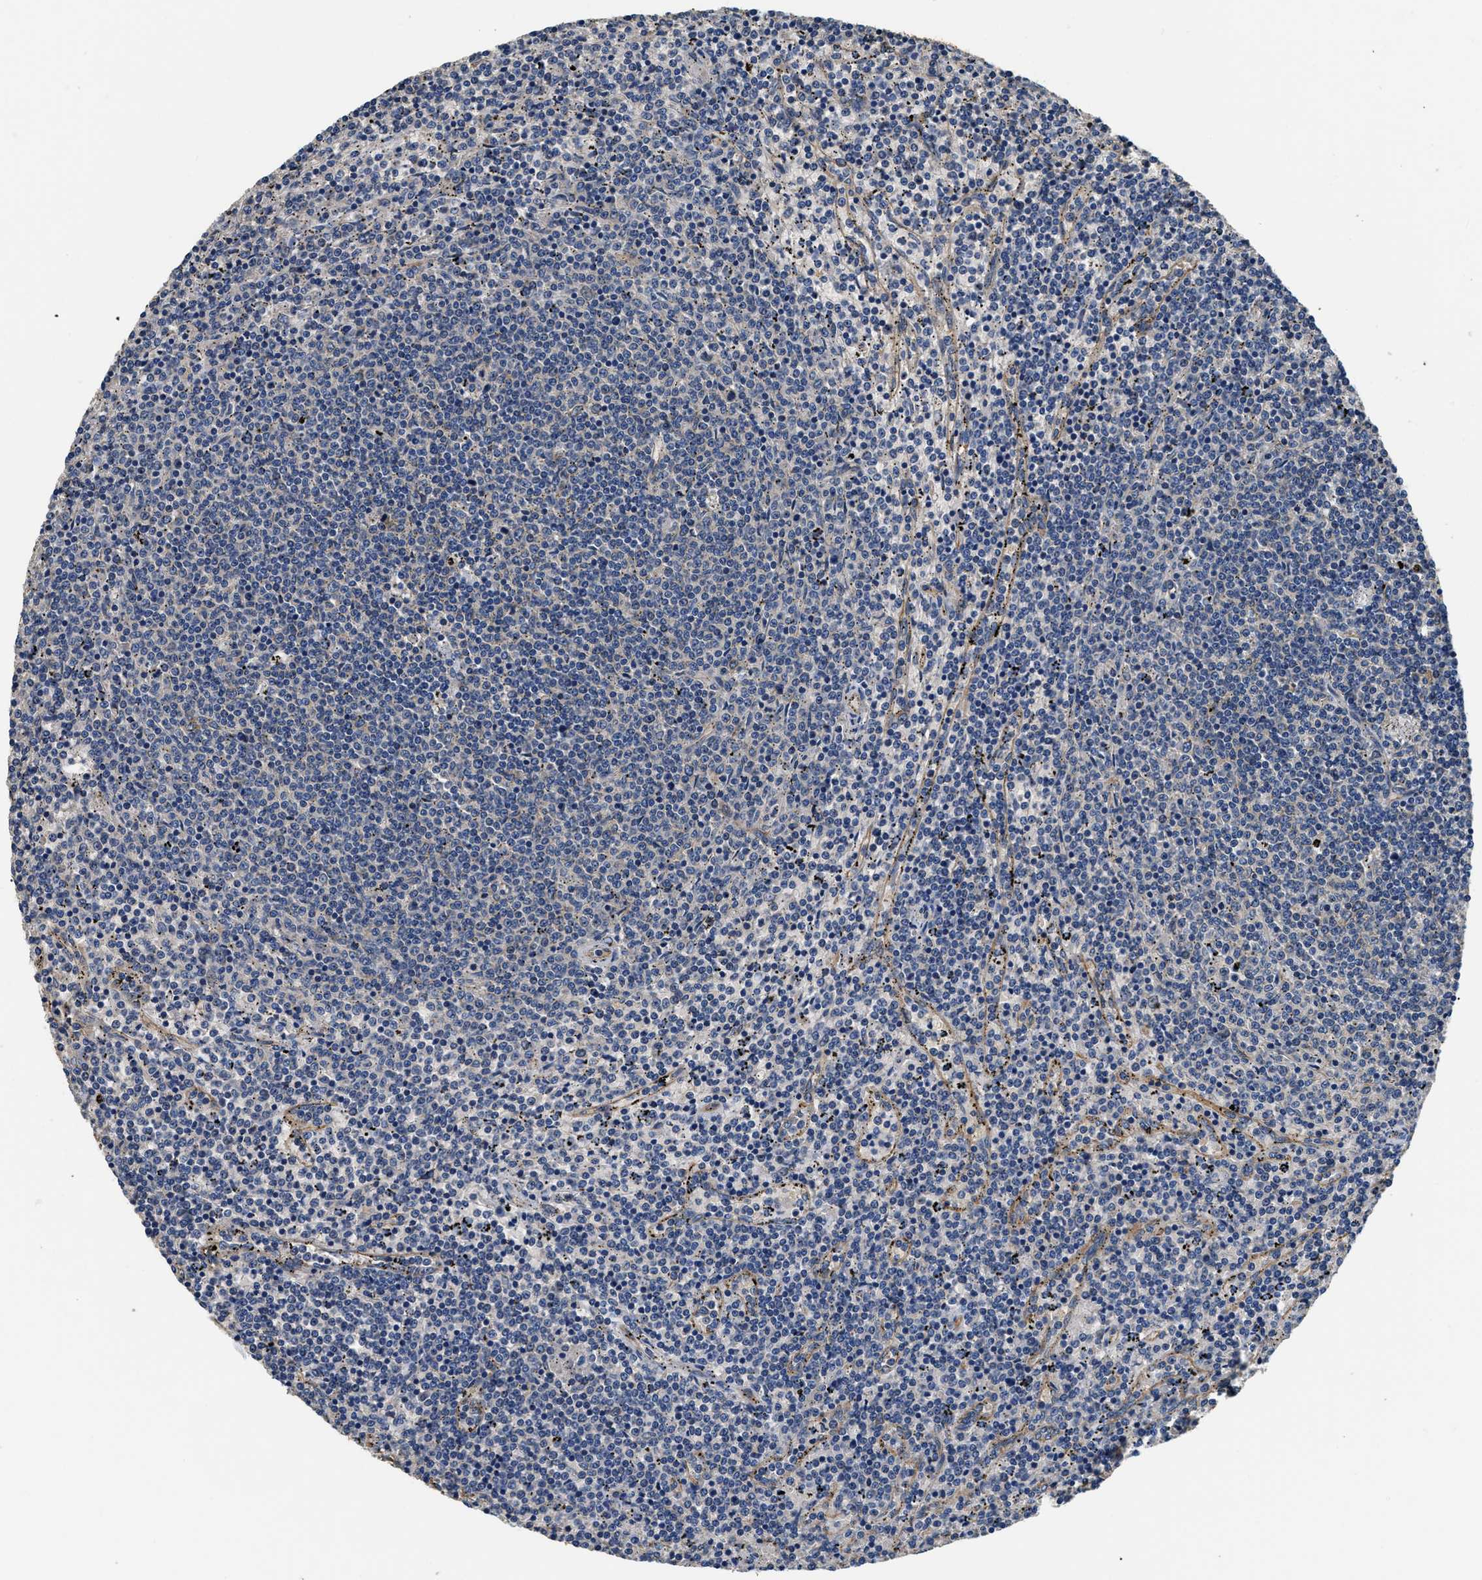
{"staining": {"intensity": "negative", "quantity": "none", "location": "none"}, "tissue": "lymphoma", "cell_type": "Tumor cells", "image_type": "cancer", "snomed": [{"axis": "morphology", "description": "Malignant lymphoma, non-Hodgkin's type, Low grade"}, {"axis": "topography", "description": "Spleen"}], "caption": "High magnification brightfield microscopy of malignant lymphoma, non-Hodgkin's type (low-grade) stained with DAB (brown) and counterstained with hematoxylin (blue): tumor cells show no significant expression.", "gene": "CSDE1", "patient": {"sex": "female", "age": 50}}